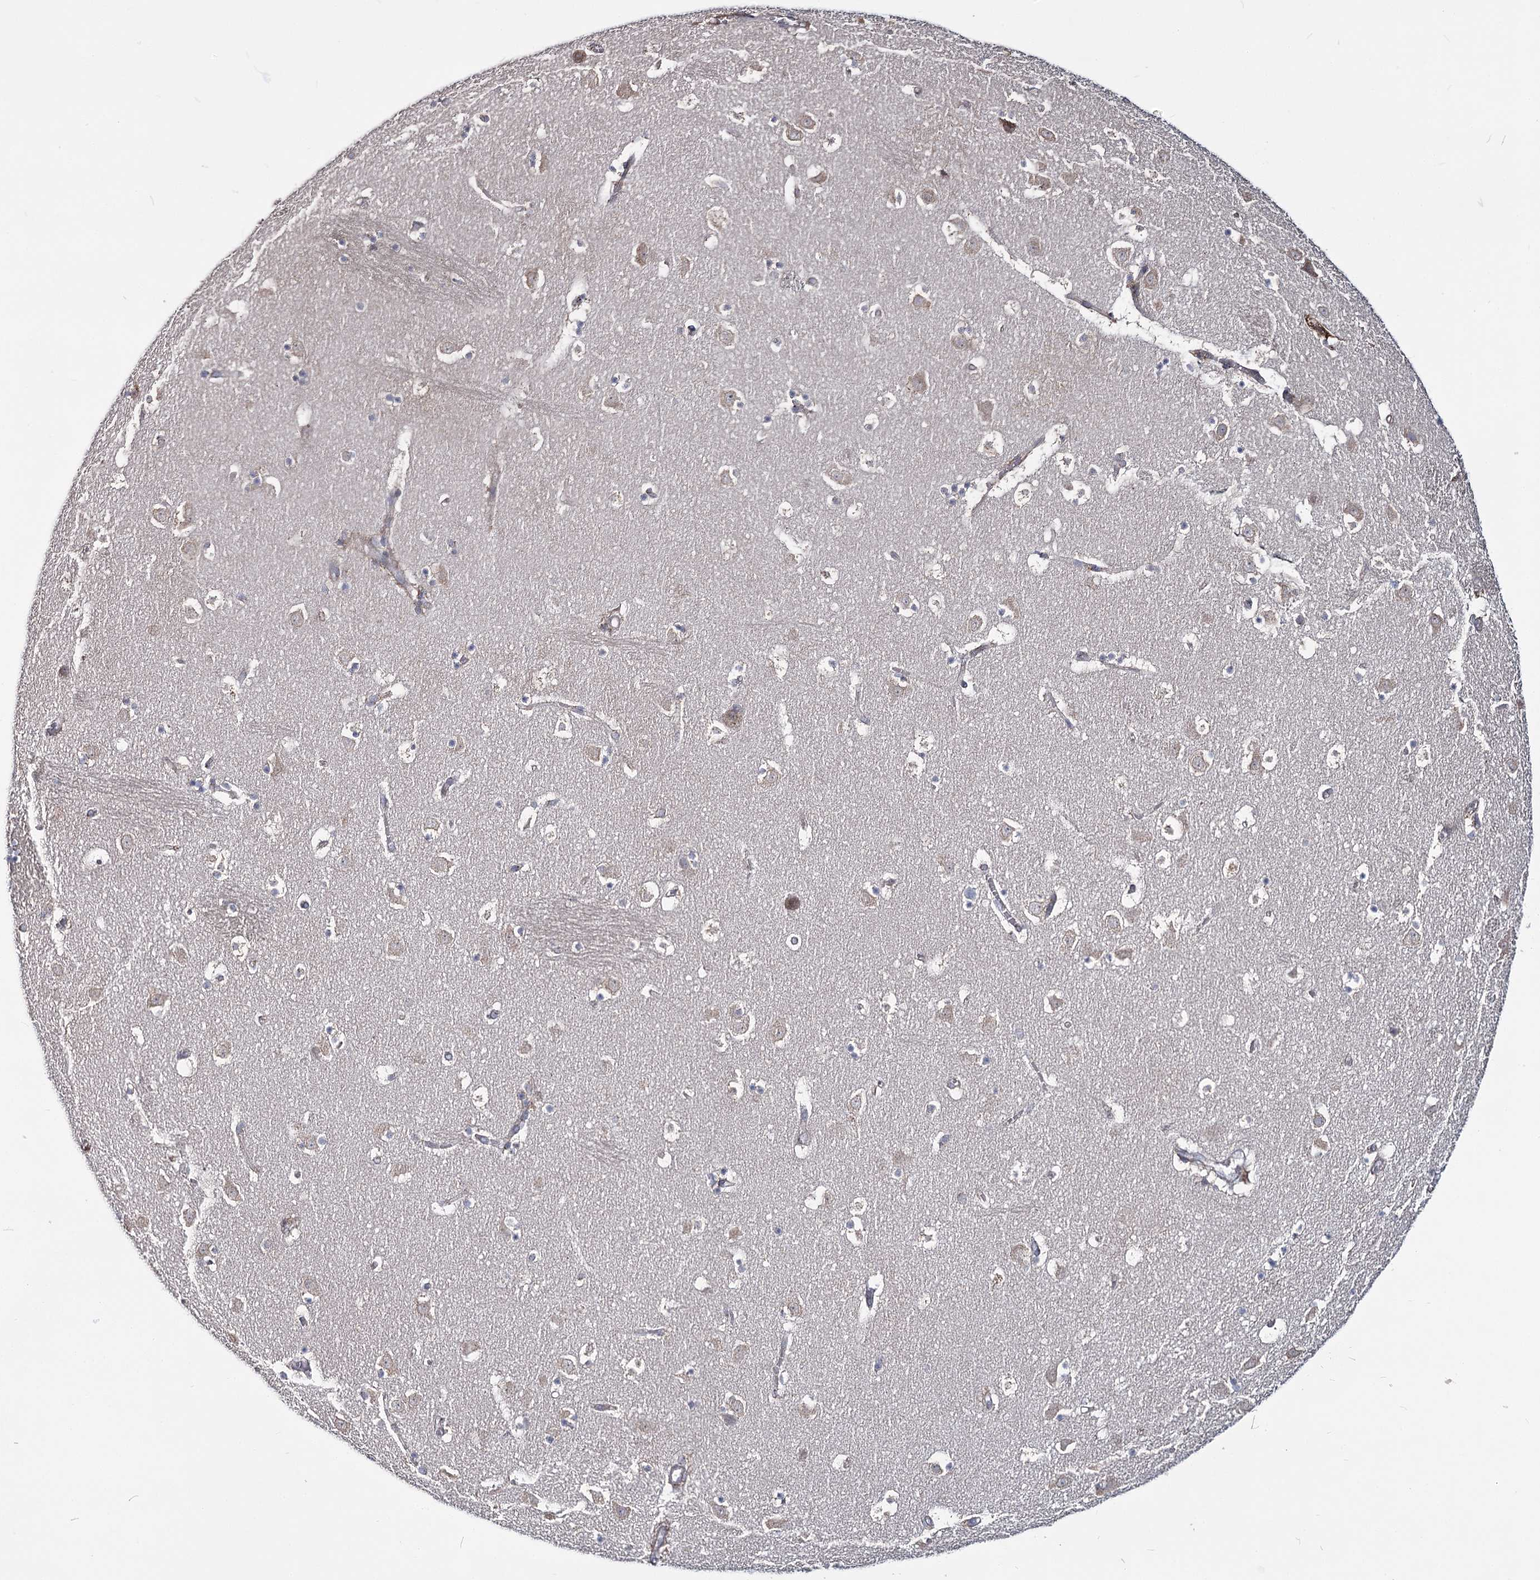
{"staining": {"intensity": "weak", "quantity": "25%-75%", "location": "cytoplasmic/membranous"}, "tissue": "caudate", "cell_type": "Glial cells", "image_type": "normal", "snomed": [{"axis": "morphology", "description": "Normal tissue, NOS"}, {"axis": "topography", "description": "Lateral ventricle wall"}], "caption": "Immunohistochemical staining of normal caudate demonstrates low levels of weak cytoplasmic/membranous expression in about 25%-75% of glial cells. Nuclei are stained in blue.", "gene": "ZCCHC9", "patient": {"sex": "male", "age": 45}}